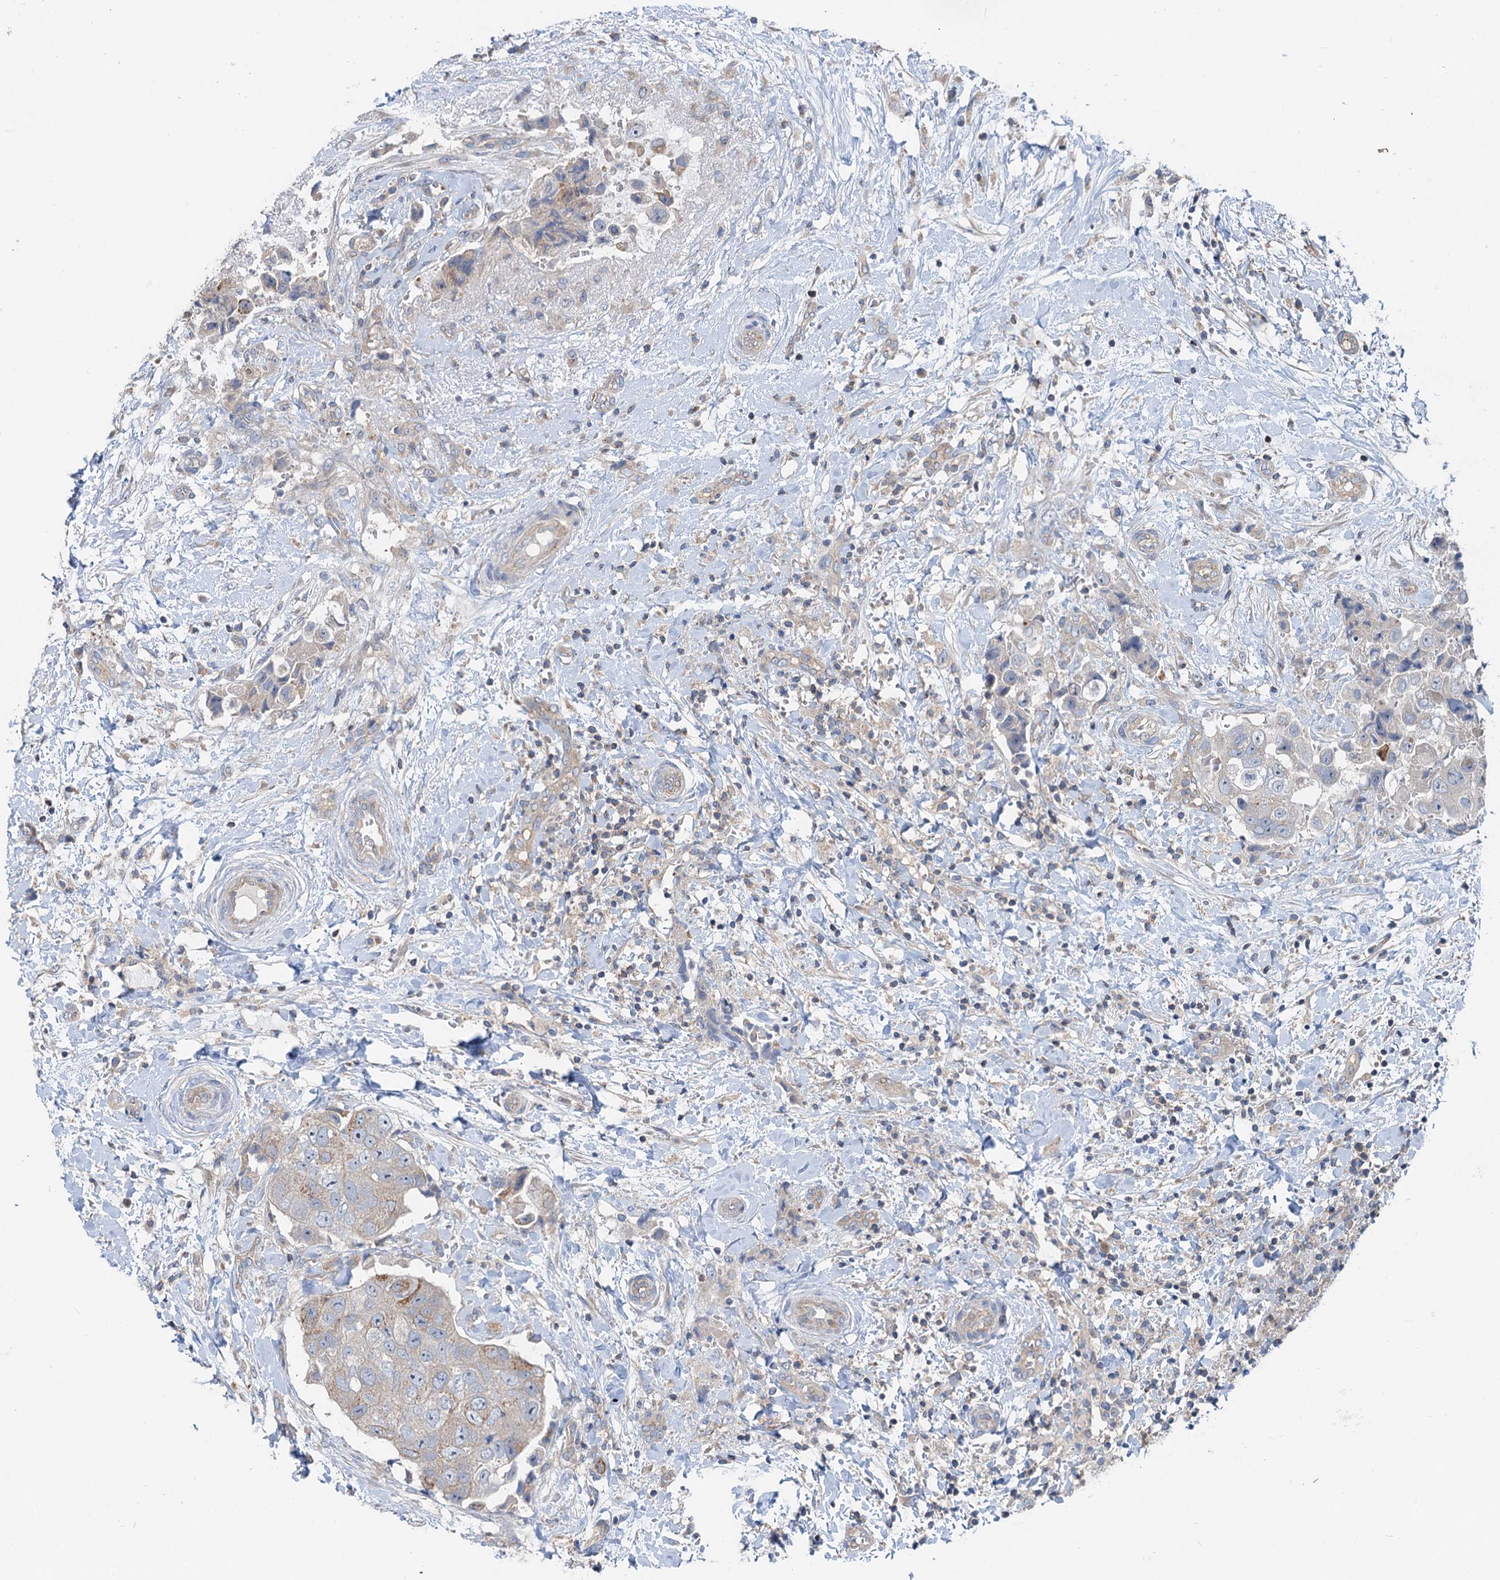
{"staining": {"intensity": "negative", "quantity": "none", "location": "none"}, "tissue": "breast cancer", "cell_type": "Tumor cells", "image_type": "cancer", "snomed": [{"axis": "morphology", "description": "Normal tissue, NOS"}, {"axis": "morphology", "description": "Duct carcinoma"}, {"axis": "topography", "description": "Breast"}], "caption": "High magnification brightfield microscopy of breast cancer stained with DAB (brown) and counterstained with hematoxylin (blue): tumor cells show no significant staining.", "gene": "ANKRD26", "patient": {"sex": "female", "age": 62}}